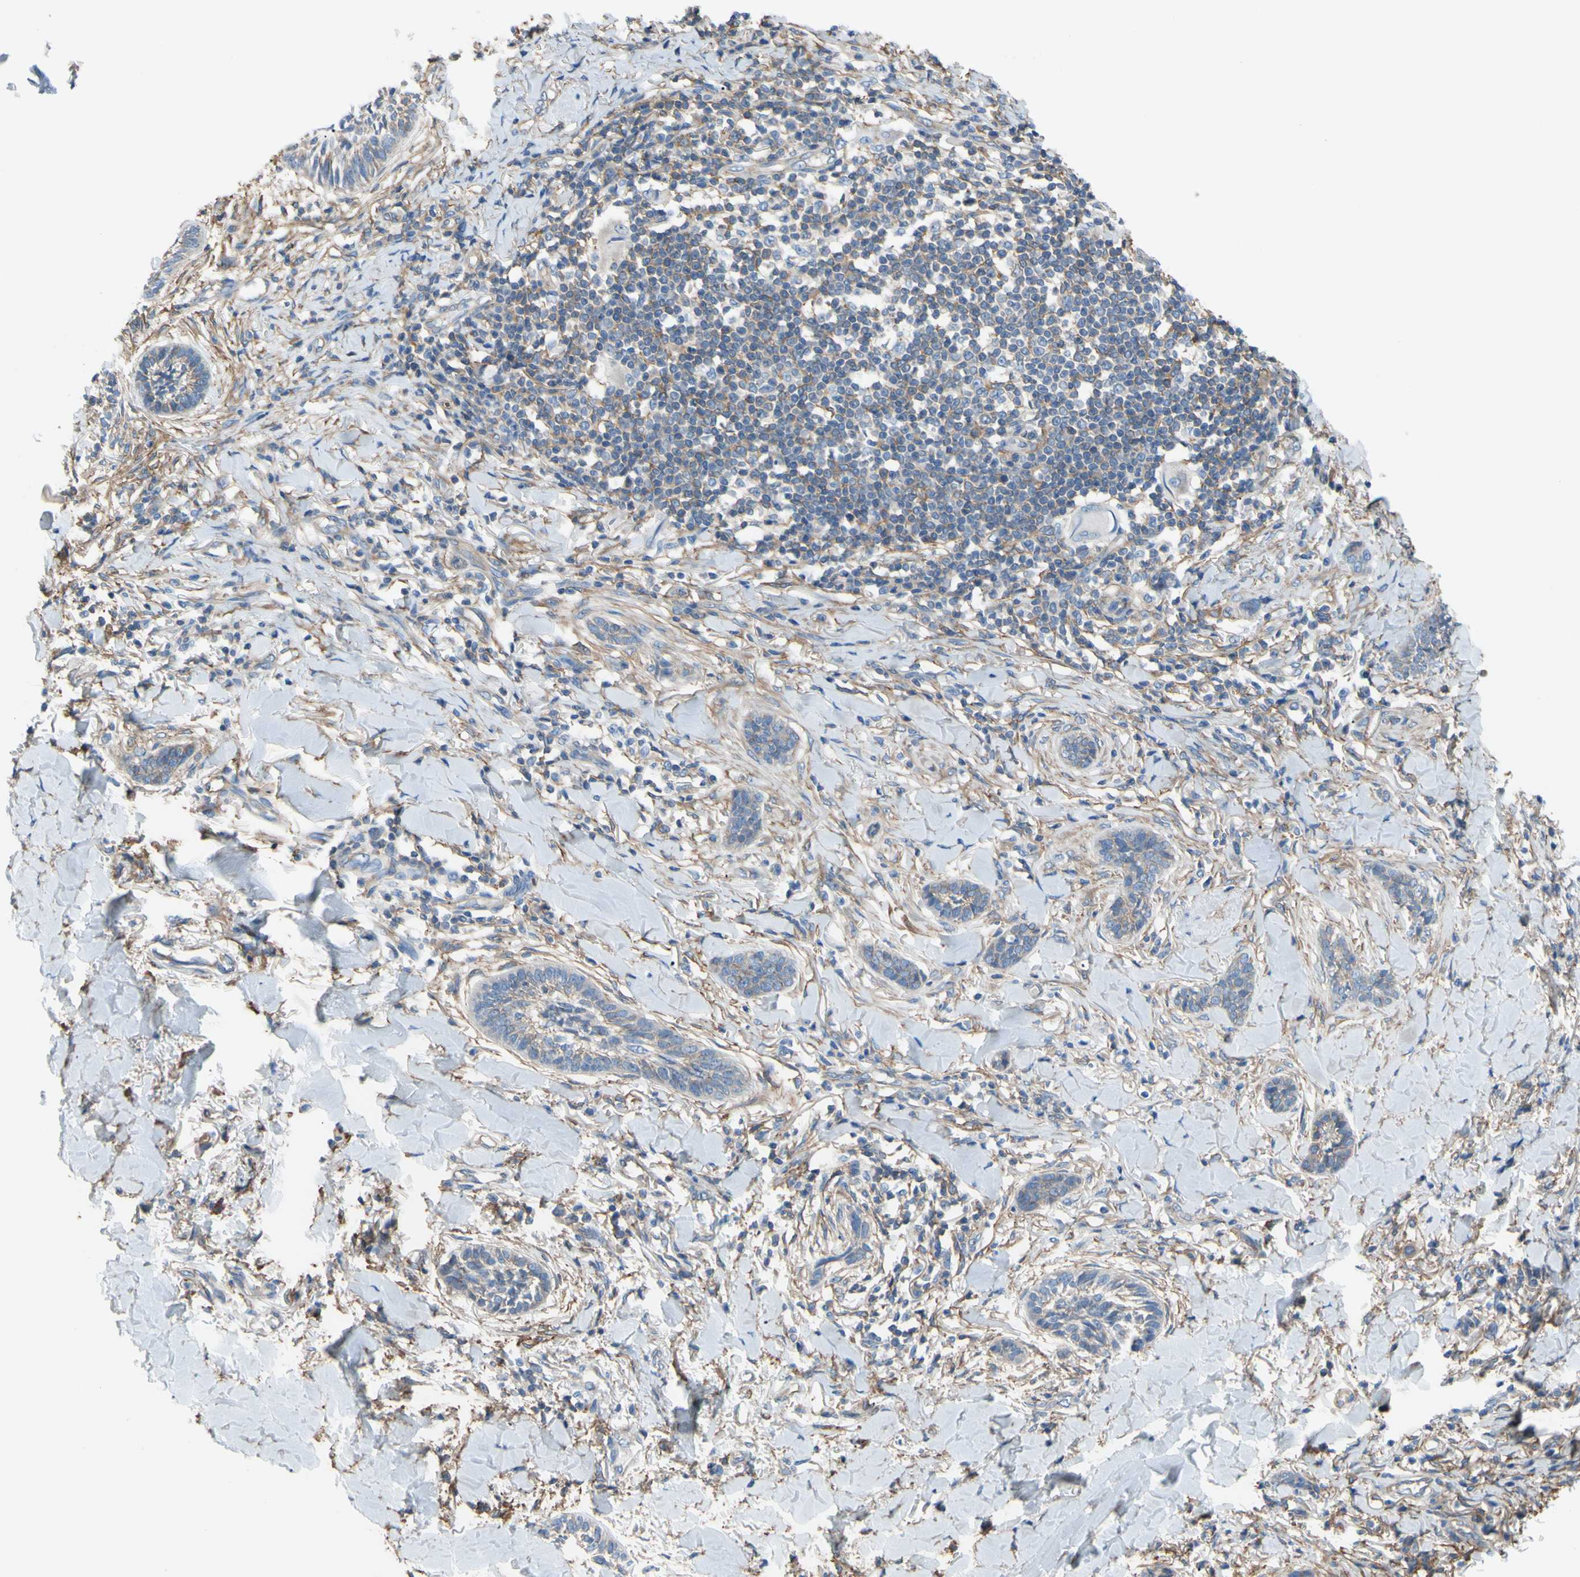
{"staining": {"intensity": "negative", "quantity": "none", "location": "none"}, "tissue": "skin cancer", "cell_type": "Tumor cells", "image_type": "cancer", "snomed": [{"axis": "morphology", "description": "Papilloma, NOS"}, {"axis": "morphology", "description": "Basal cell carcinoma"}, {"axis": "topography", "description": "Skin"}], "caption": "The immunohistochemistry image has no significant positivity in tumor cells of skin cancer tissue.", "gene": "ADD1", "patient": {"sex": "male", "age": 87}}